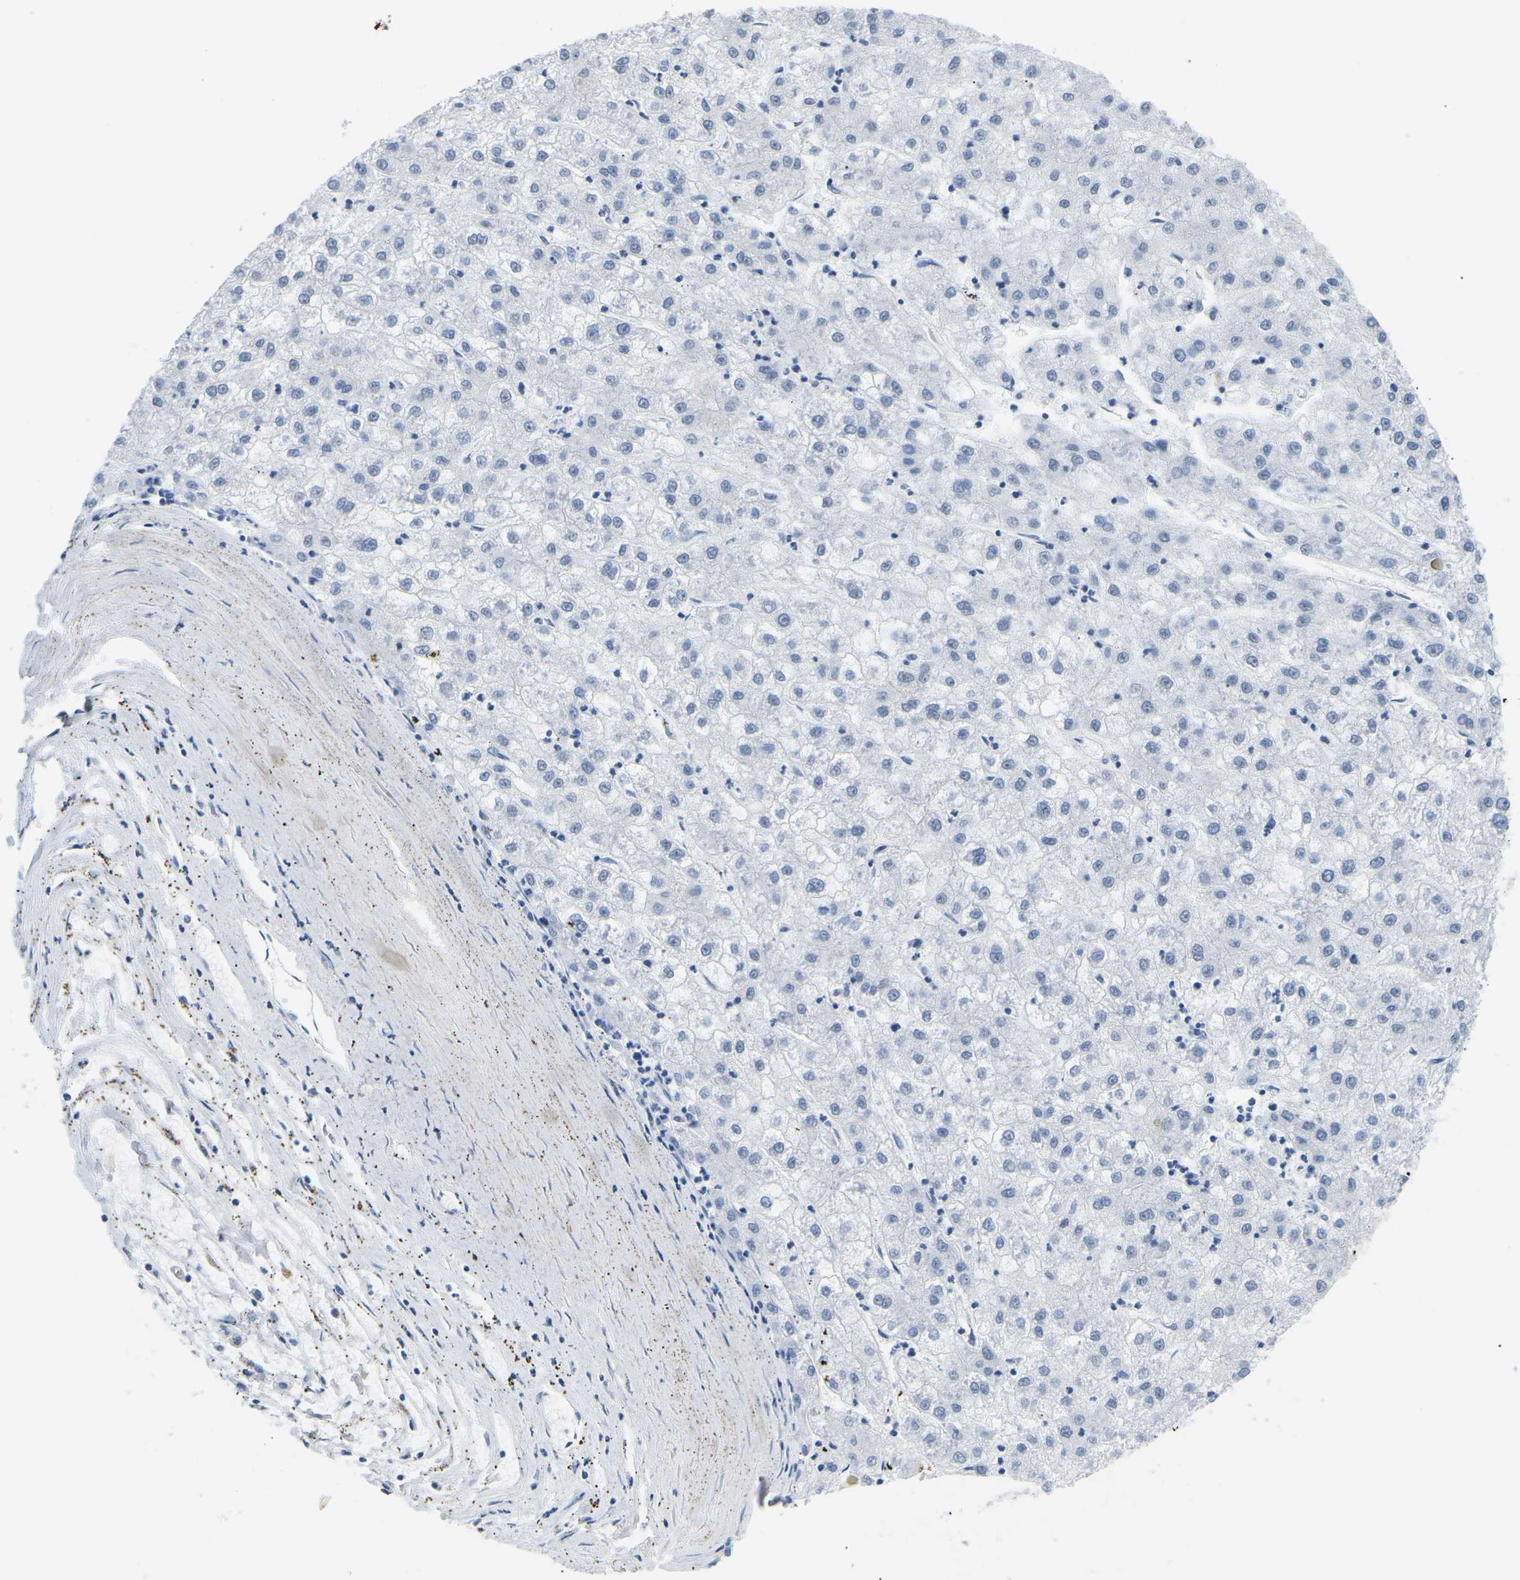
{"staining": {"intensity": "negative", "quantity": "none", "location": "none"}, "tissue": "liver cancer", "cell_type": "Tumor cells", "image_type": "cancer", "snomed": [{"axis": "morphology", "description": "Carcinoma, Hepatocellular, NOS"}, {"axis": "topography", "description": "Liver"}], "caption": "This photomicrograph is of hepatocellular carcinoma (liver) stained with IHC to label a protein in brown with the nuclei are counter-stained blue. There is no staining in tumor cells.", "gene": "CTAG1A", "patient": {"sex": "male", "age": 72}}